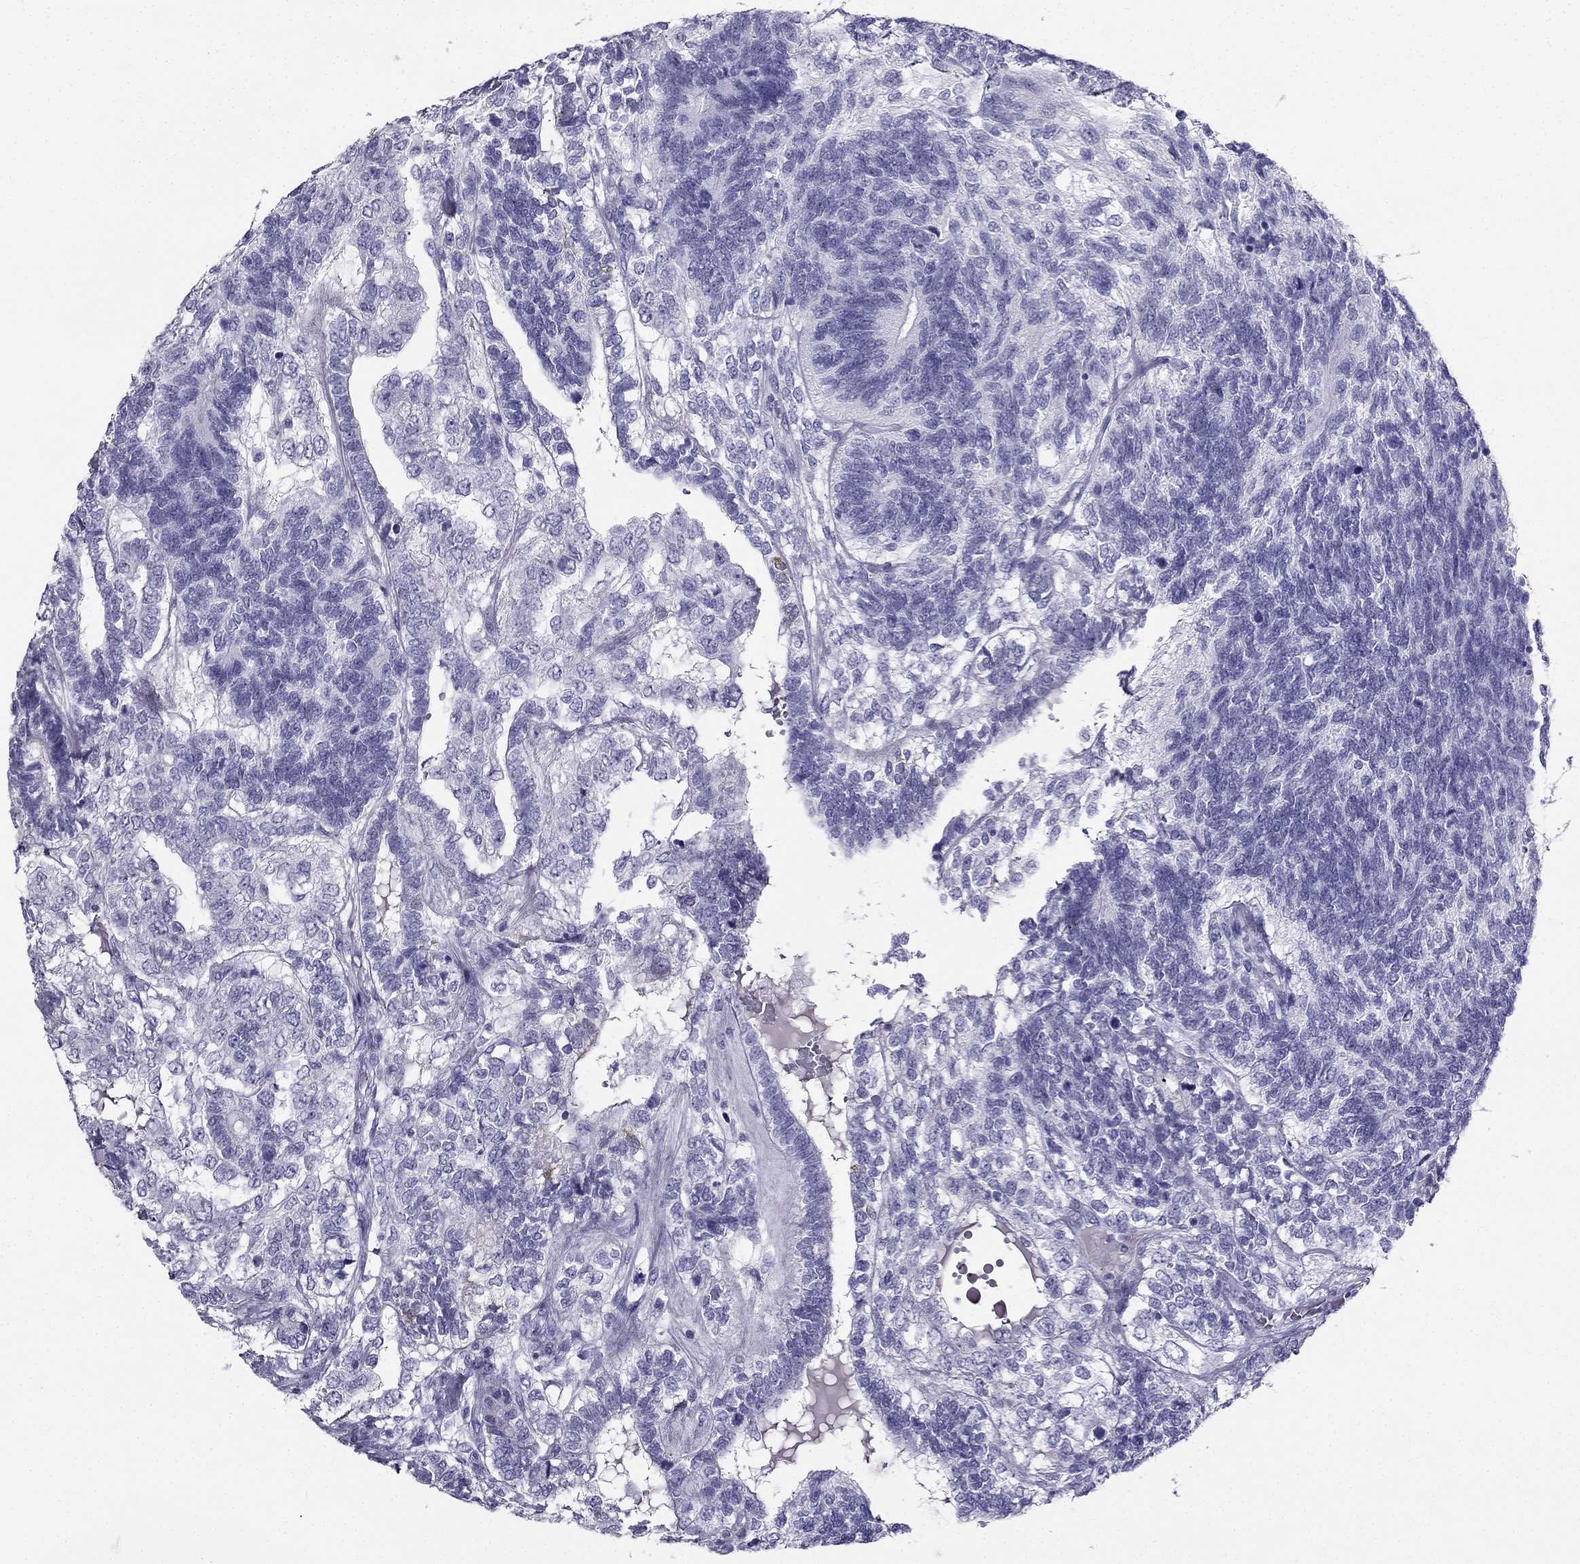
{"staining": {"intensity": "negative", "quantity": "none", "location": "none"}, "tissue": "testis cancer", "cell_type": "Tumor cells", "image_type": "cancer", "snomed": [{"axis": "morphology", "description": "Seminoma, NOS"}, {"axis": "morphology", "description": "Carcinoma, Embryonal, NOS"}, {"axis": "topography", "description": "Testis"}], "caption": "DAB (3,3'-diaminobenzidine) immunohistochemical staining of testis cancer exhibits no significant positivity in tumor cells.", "gene": "TFF3", "patient": {"sex": "male", "age": 41}}